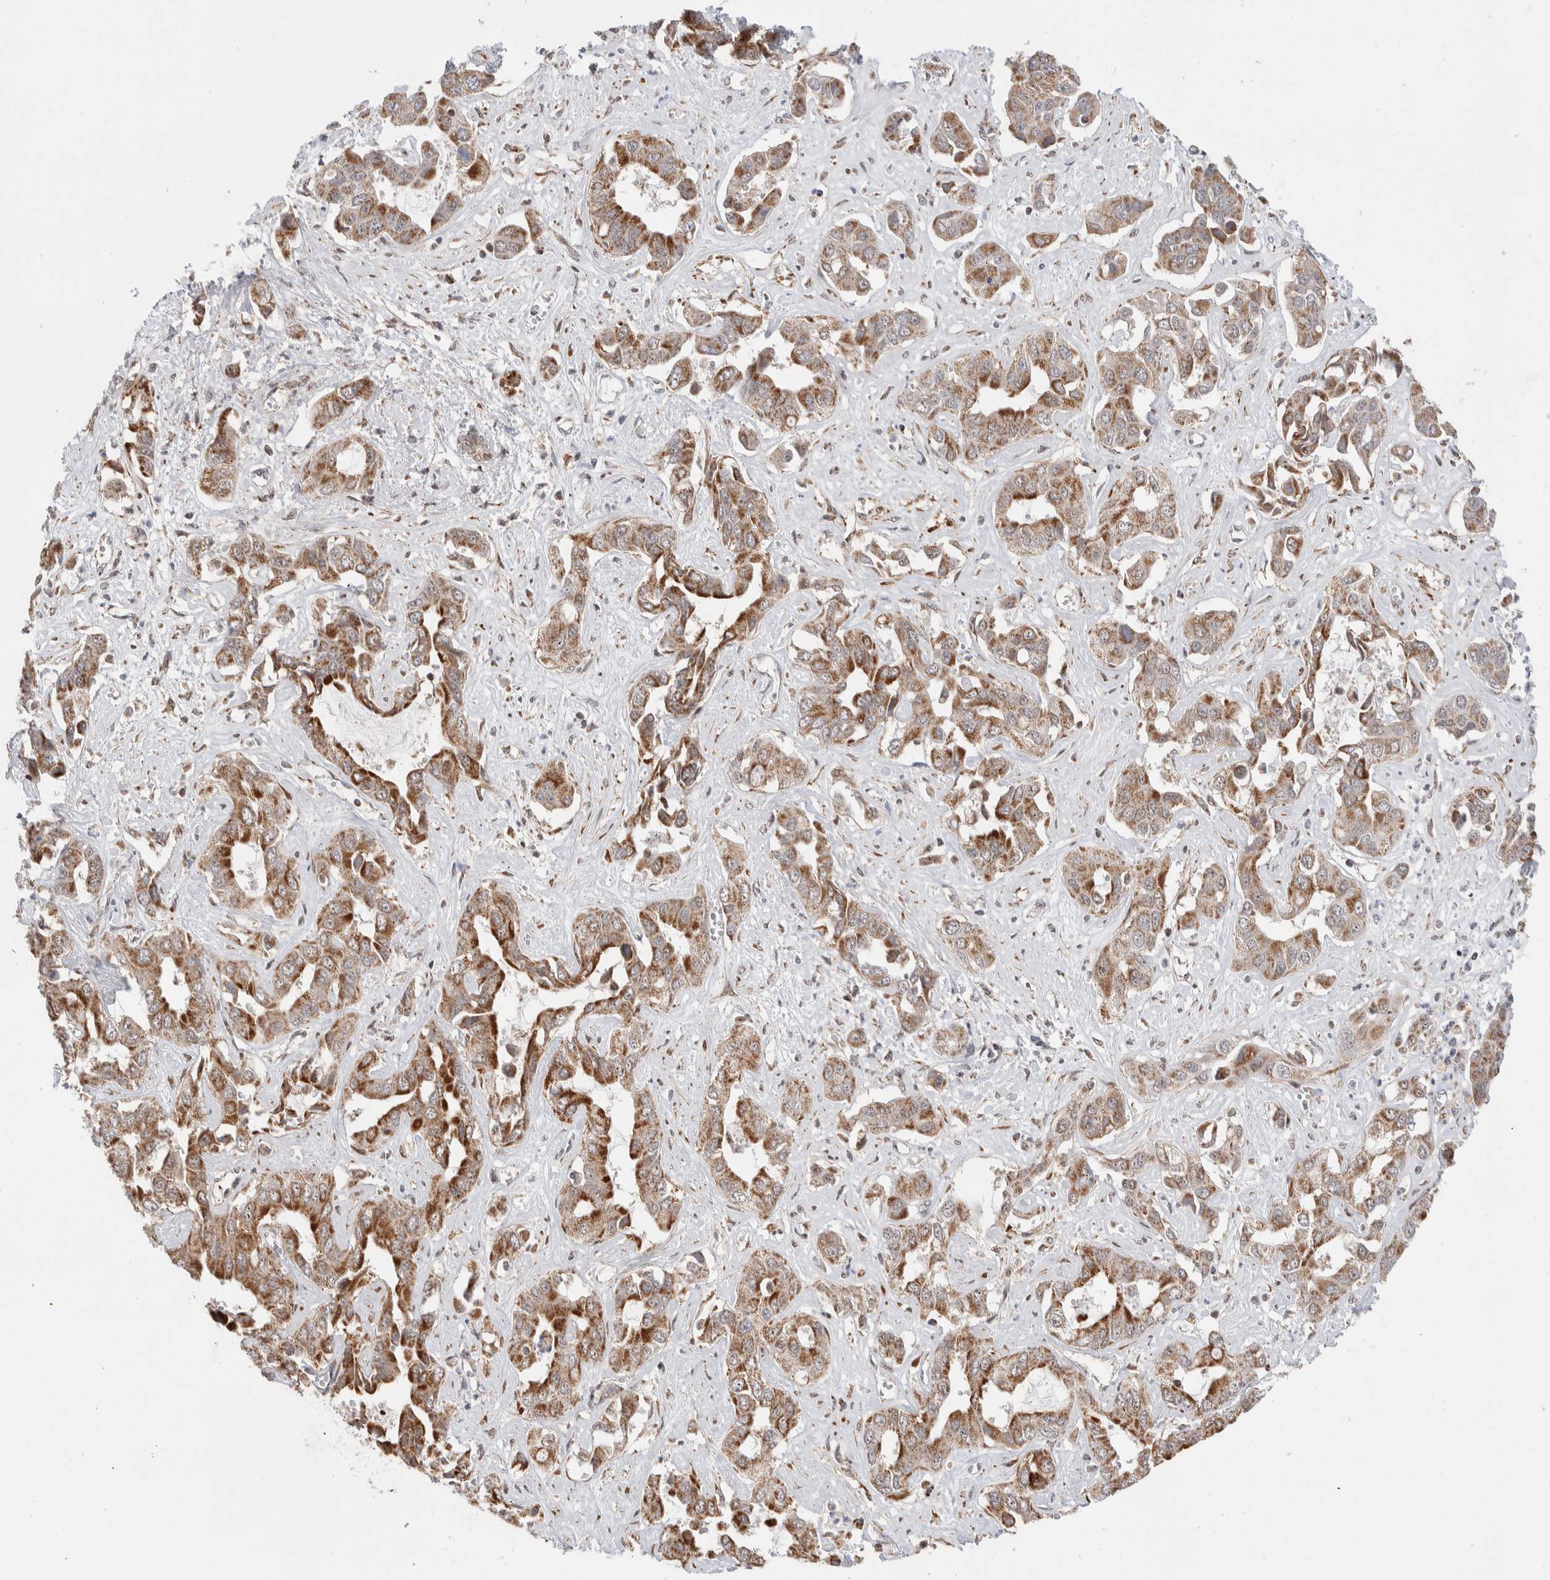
{"staining": {"intensity": "moderate", "quantity": "25%-75%", "location": "cytoplasmic/membranous"}, "tissue": "liver cancer", "cell_type": "Tumor cells", "image_type": "cancer", "snomed": [{"axis": "morphology", "description": "Cholangiocarcinoma"}, {"axis": "topography", "description": "Liver"}], "caption": "Protein staining of cholangiocarcinoma (liver) tissue displays moderate cytoplasmic/membranous positivity in about 25%-75% of tumor cells.", "gene": "ZNF695", "patient": {"sex": "female", "age": 52}}